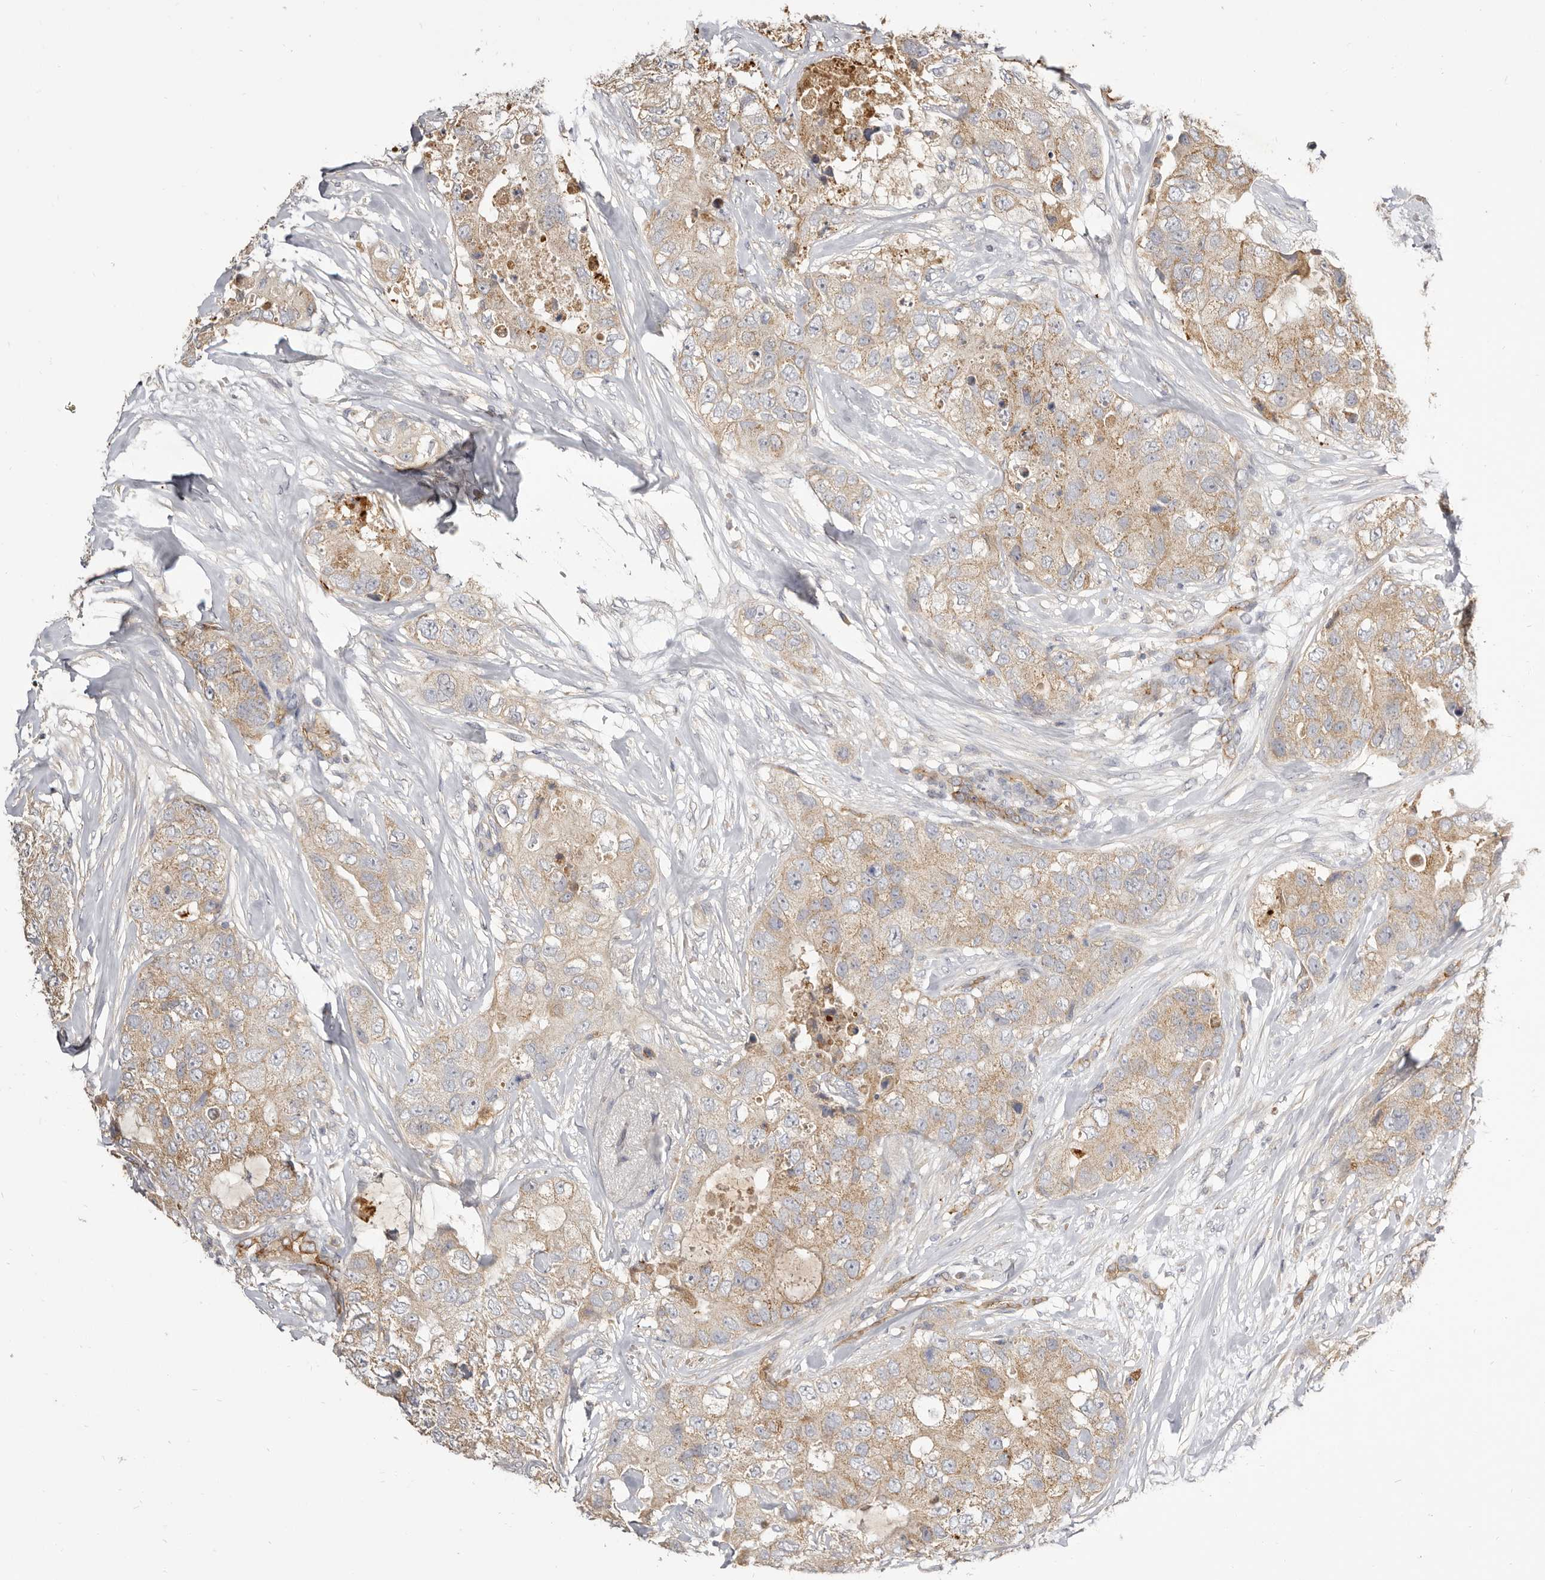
{"staining": {"intensity": "weak", "quantity": ">75%", "location": "cytoplasmic/membranous"}, "tissue": "breast cancer", "cell_type": "Tumor cells", "image_type": "cancer", "snomed": [{"axis": "morphology", "description": "Duct carcinoma"}, {"axis": "topography", "description": "Breast"}], "caption": "The immunohistochemical stain shows weak cytoplasmic/membranous positivity in tumor cells of breast cancer (intraductal carcinoma) tissue.", "gene": "ADAMTS9", "patient": {"sex": "female", "age": 62}}